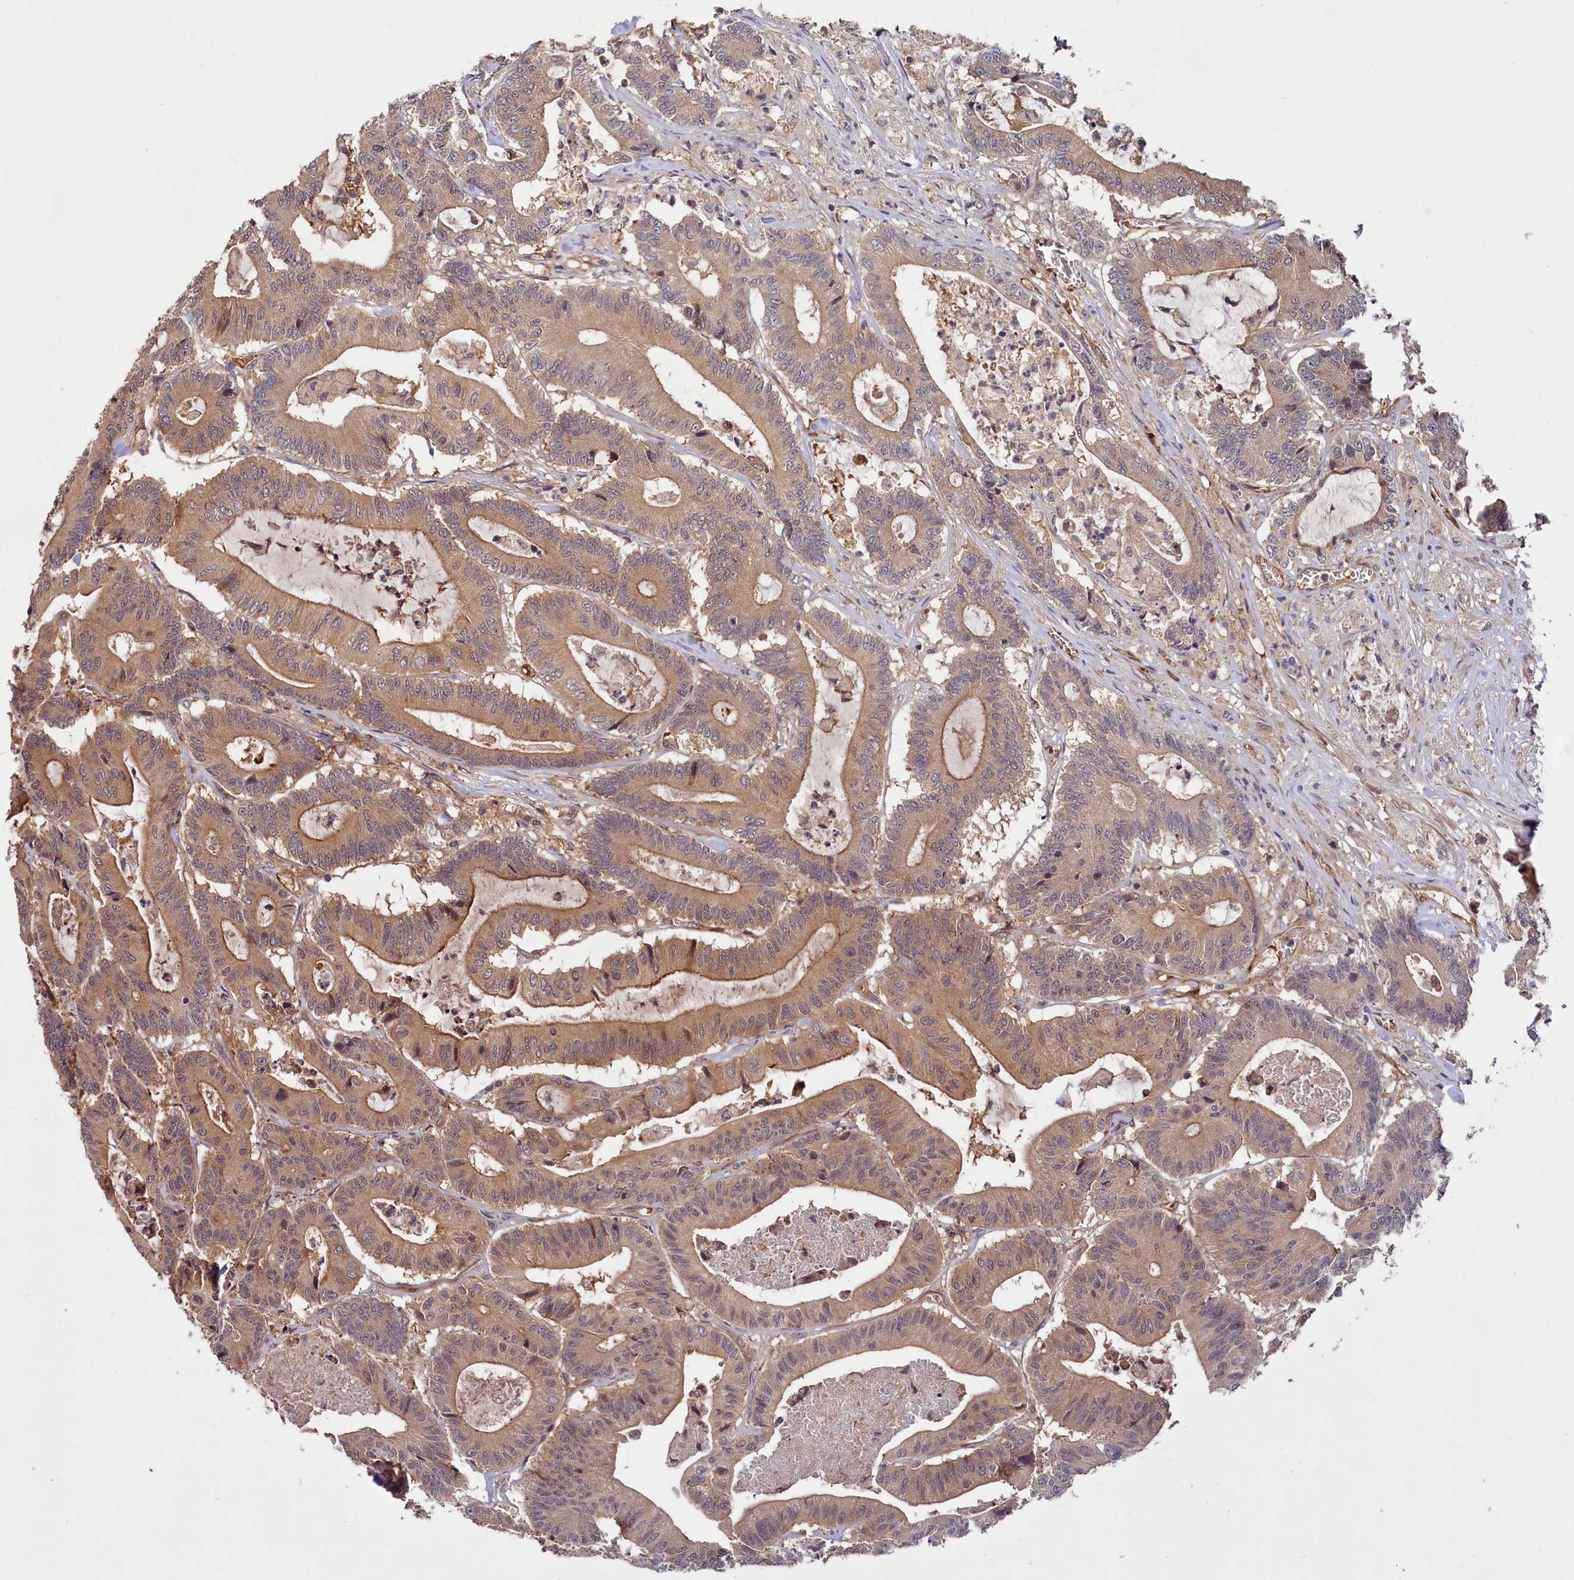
{"staining": {"intensity": "moderate", "quantity": ">75%", "location": "cytoplasmic/membranous"}, "tissue": "colorectal cancer", "cell_type": "Tumor cells", "image_type": "cancer", "snomed": [{"axis": "morphology", "description": "Adenocarcinoma, NOS"}, {"axis": "topography", "description": "Colon"}], "caption": "About >75% of tumor cells in human colorectal cancer (adenocarcinoma) show moderate cytoplasmic/membranous protein positivity as visualized by brown immunohistochemical staining.", "gene": "PKN2", "patient": {"sex": "female", "age": 84}}